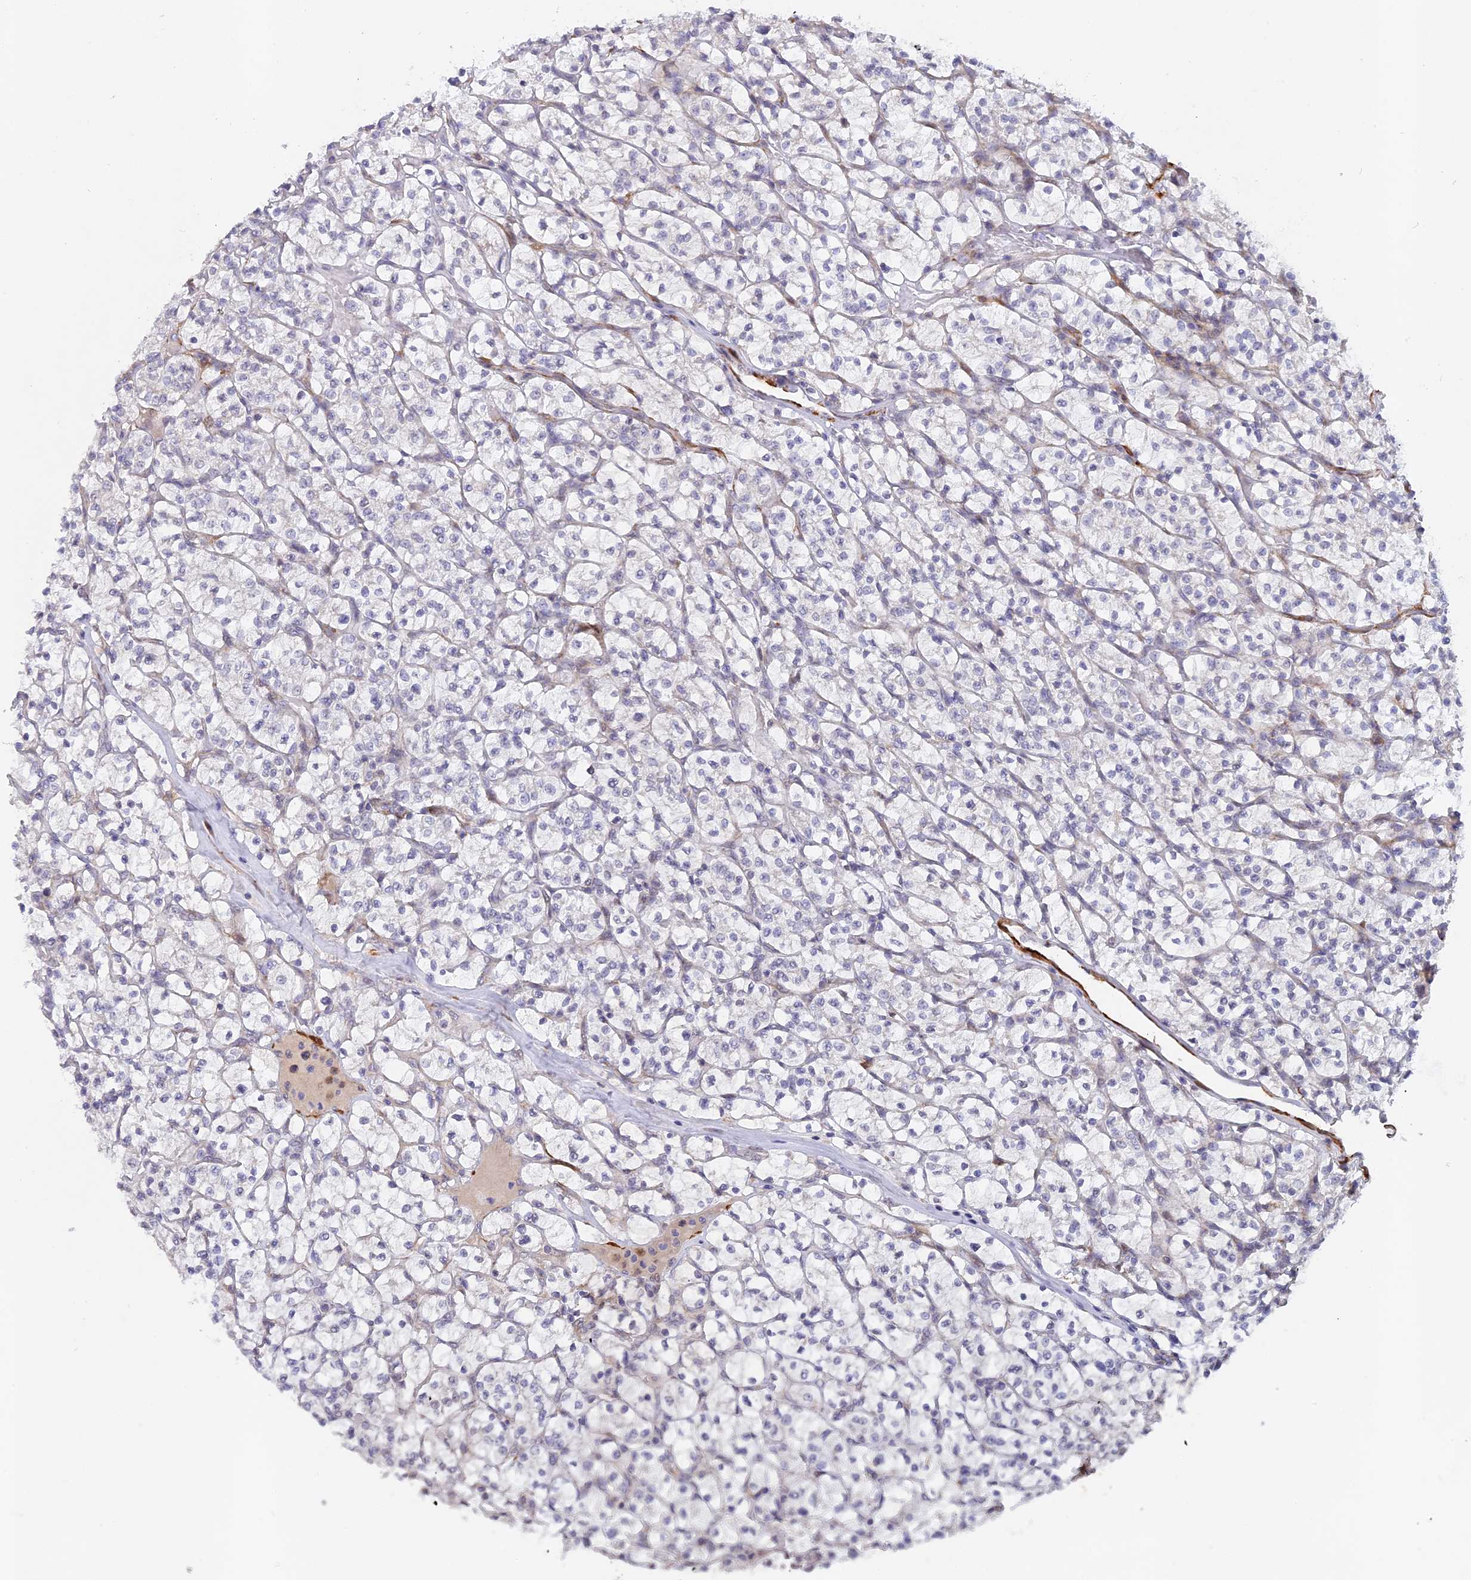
{"staining": {"intensity": "negative", "quantity": "none", "location": "none"}, "tissue": "renal cancer", "cell_type": "Tumor cells", "image_type": "cancer", "snomed": [{"axis": "morphology", "description": "Adenocarcinoma, NOS"}, {"axis": "topography", "description": "Kidney"}], "caption": "The image demonstrates no staining of tumor cells in renal adenocarcinoma.", "gene": "CCDC154", "patient": {"sex": "female", "age": 64}}